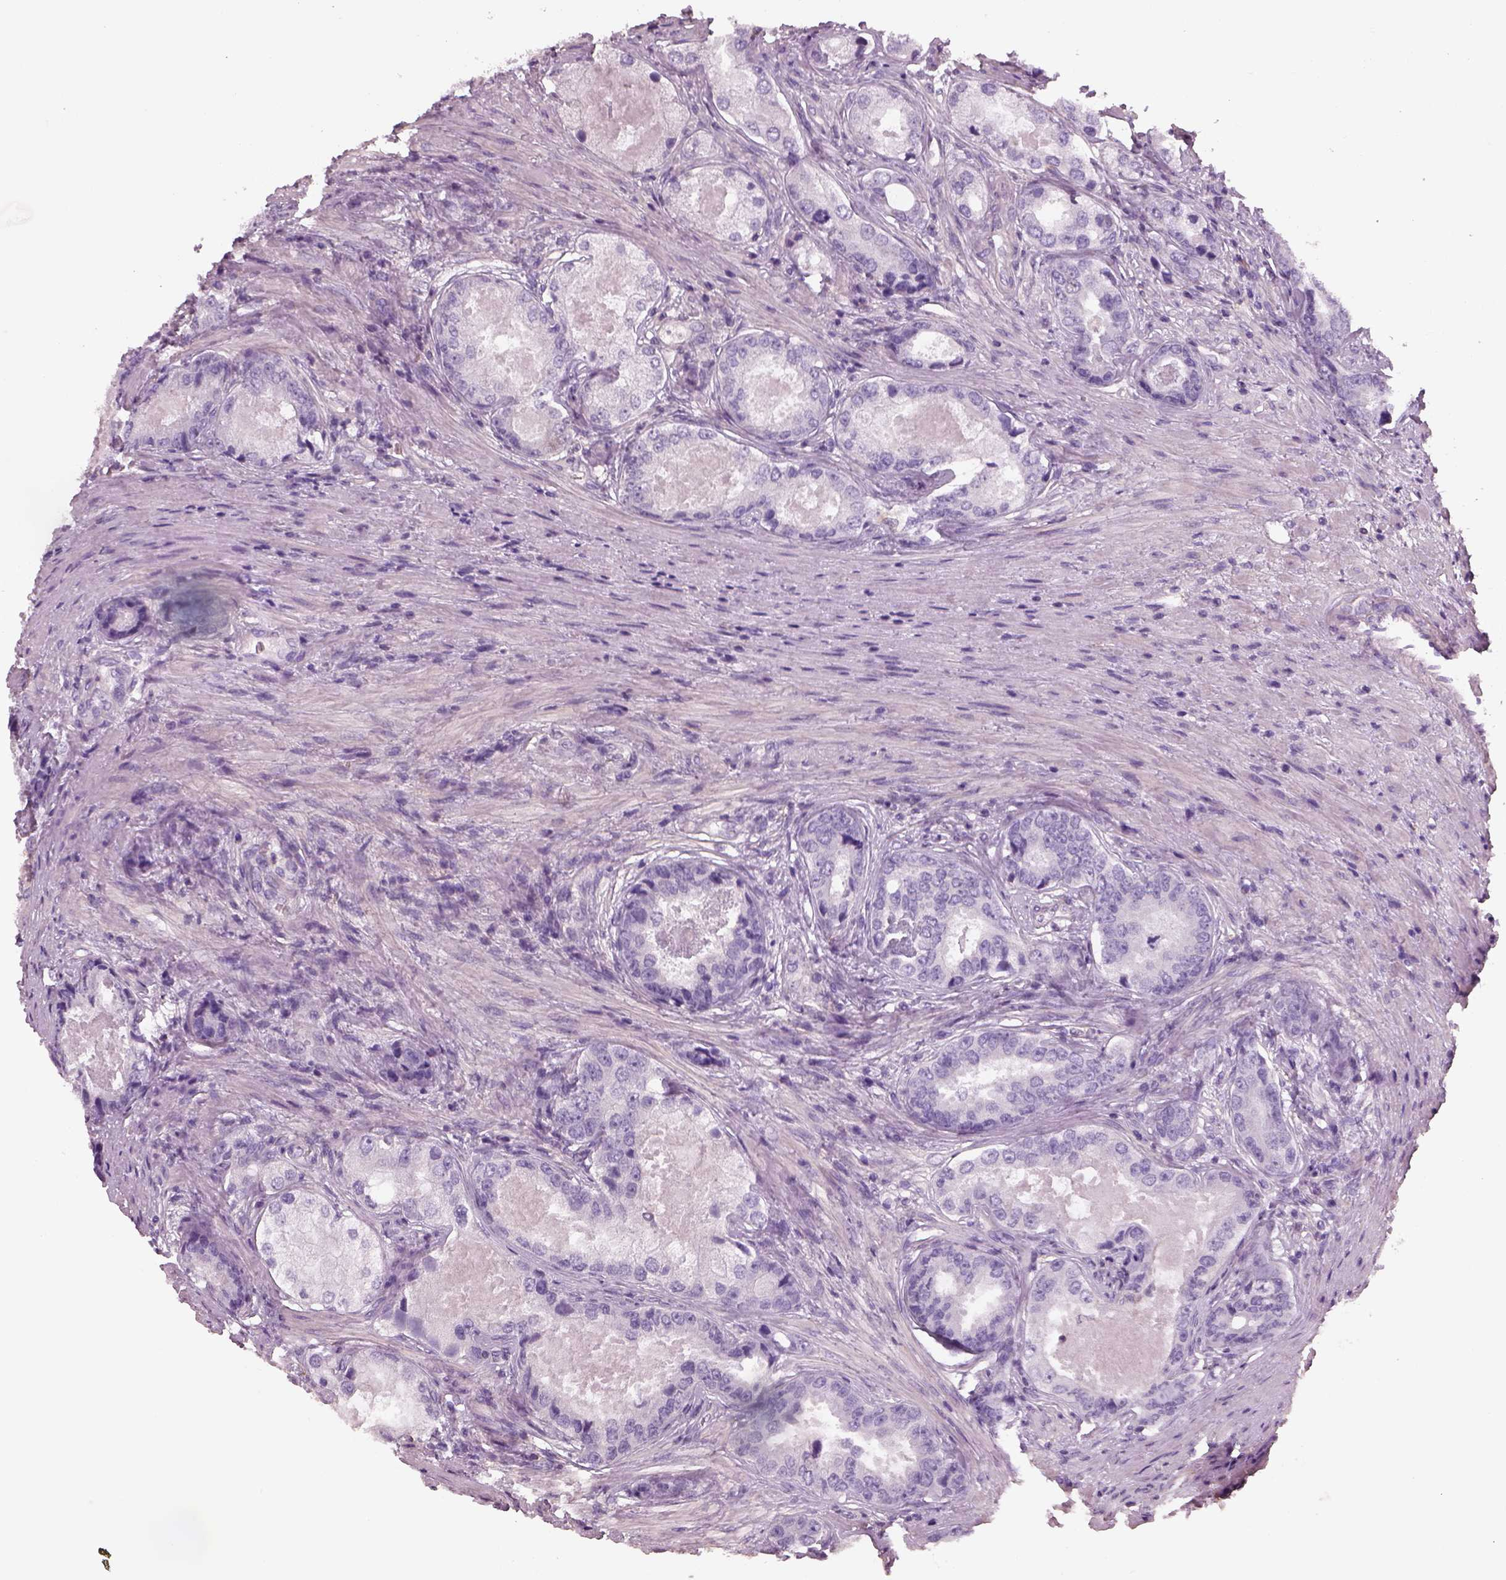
{"staining": {"intensity": "negative", "quantity": "none", "location": "none"}, "tissue": "prostate cancer", "cell_type": "Tumor cells", "image_type": "cancer", "snomed": [{"axis": "morphology", "description": "Adenocarcinoma, Low grade"}, {"axis": "topography", "description": "Prostate"}], "caption": "Tumor cells show no significant expression in prostate cancer (adenocarcinoma (low-grade)). Brightfield microscopy of immunohistochemistry stained with DAB (3,3'-diaminobenzidine) (brown) and hematoxylin (blue), captured at high magnification.", "gene": "OTUD6A", "patient": {"sex": "male", "age": 68}}